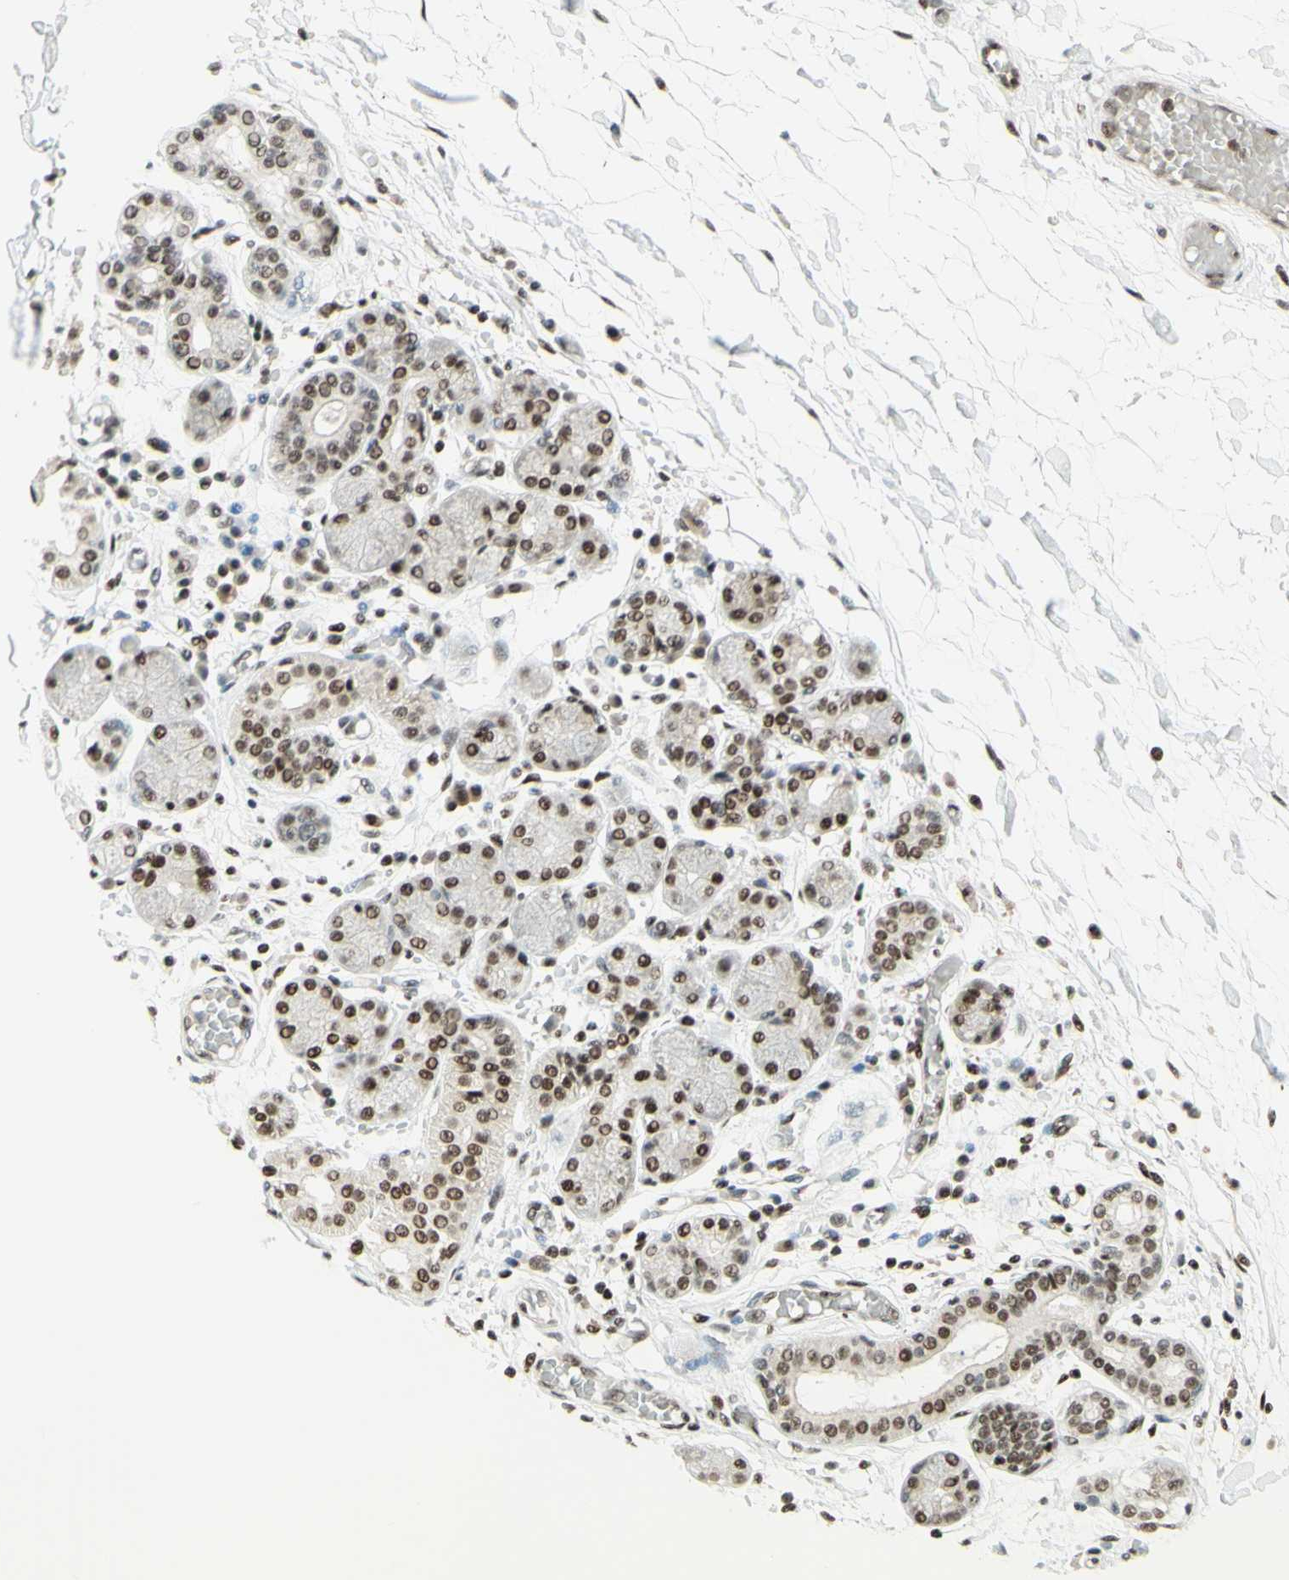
{"staining": {"intensity": "strong", "quantity": "25%-75%", "location": "nuclear"}, "tissue": "salivary gland", "cell_type": "Glandular cells", "image_type": "normal", "snomed": [{"axis": "morphology", "description": "Normal tissue, NOS"}, {"axis": "topography", "description": "Salivary gland"}], "caption": "Salivary gland stained for a protein (brown) demonstrates strong nuclear positive expression in approximately 25%-75% of glandular cells.", "gene": "CDKL5", "patient": {"sex": "female", "age": 24}}